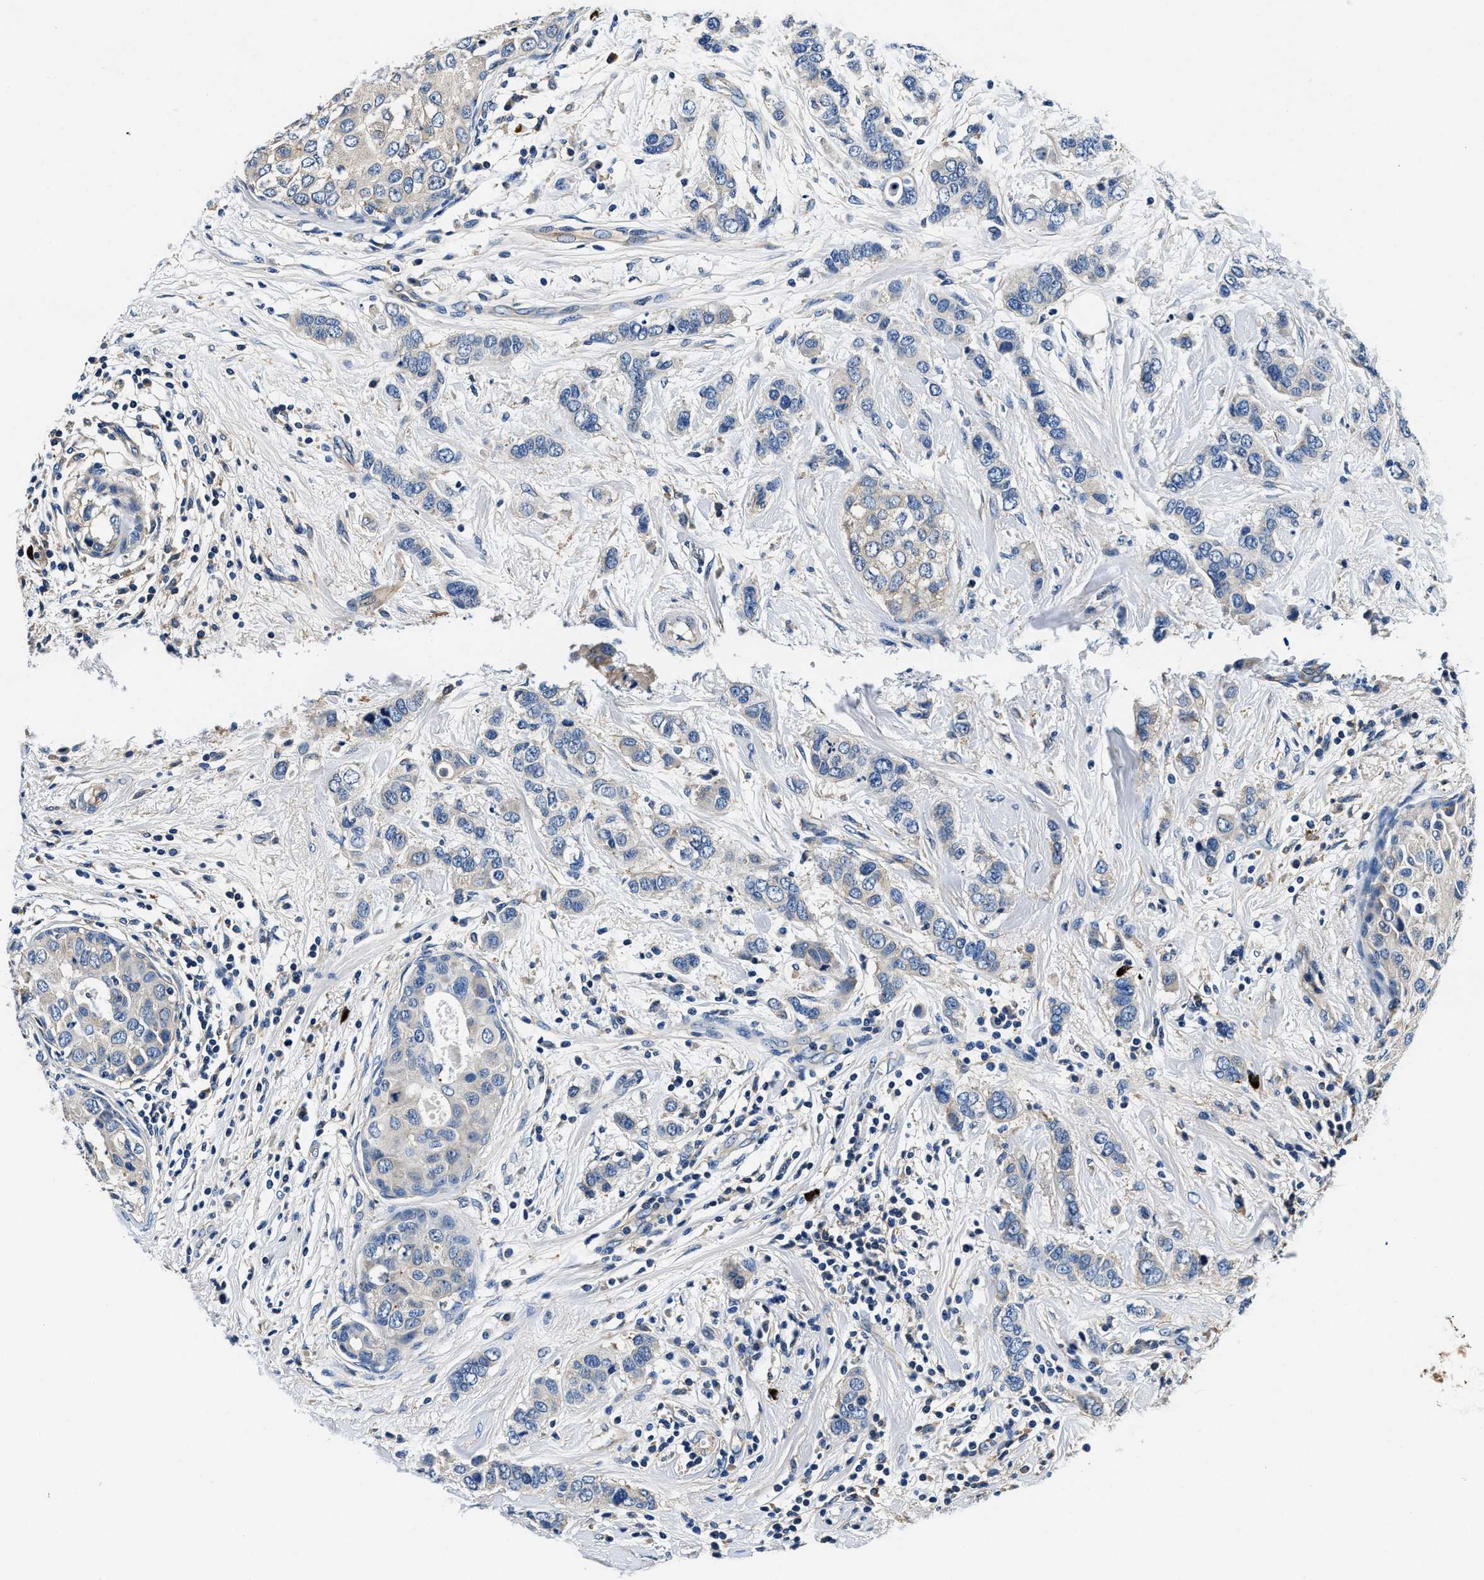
{"staining": {"intensity": "negative", "quantity": "none", "location": "none"}, "tissue": "breast cancer", "cell_type": "Tumor cells", "image_type": "cancer", "snomed": [{"axis": "morphology", "description": "Duct carcinoma"}, {"axis": "topography", "description": "Breast"}], "caption": "DAB (3,3'-diaminobenzidine) immunohistochemical staining of human infiltrating ductal carcinoma (breast) displays no significant staining in tumor cells.", "gene": "ZFAND3", "patient": {"sex": "female", "age": 50}}